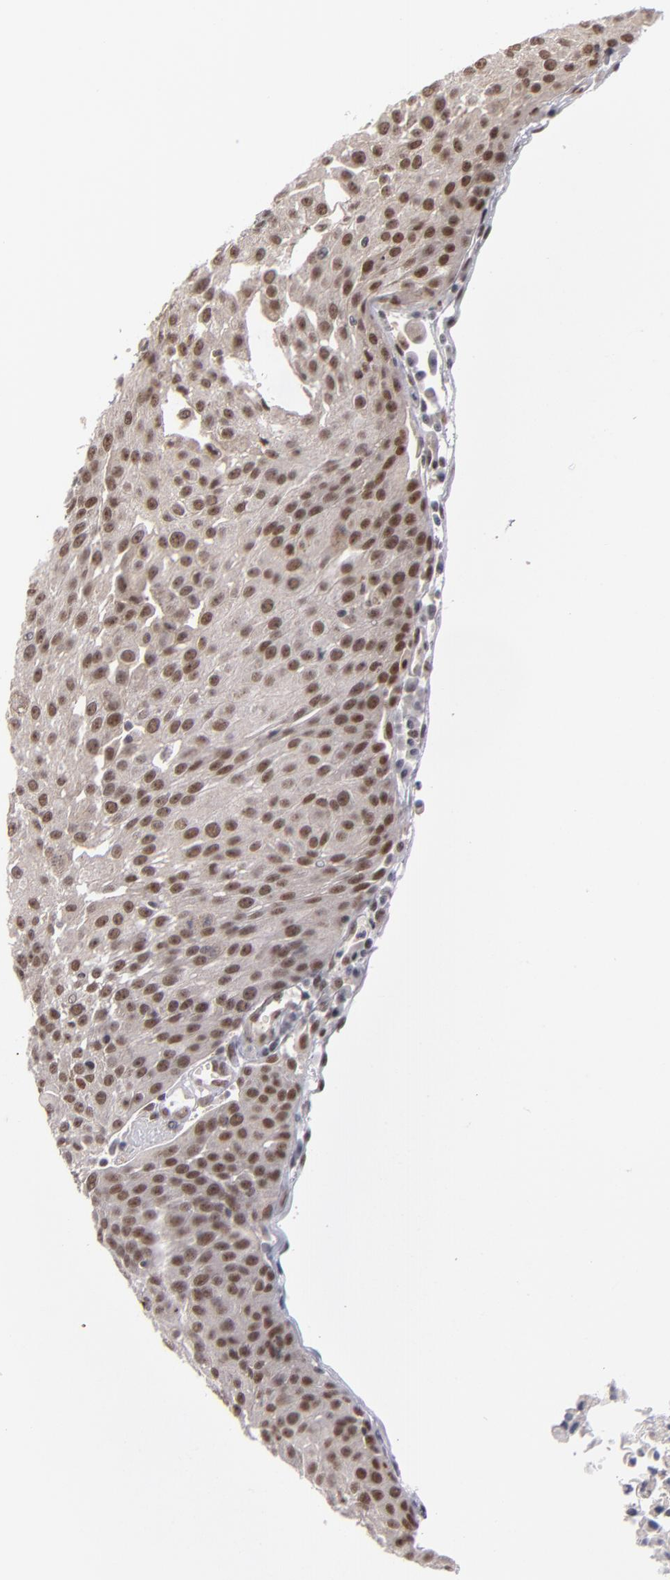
{"staining": {"intensity": "moderate", "quantity": ">75%", "location": "nuclear"}, "tissue": "urothelial cancer", "cell_type": "Tumor cells", "image_type": "cancer", "snomed": [{"axis": "morphology", "description": "Urothelial carcinoma, High grade"}, {"axis": "topography", "description": "Urinary bladder"}], "caption": "Urothelial cancer was stained to show a protein in brown. There is medium levels of moderate nuclear positivity in about >75% of tumor cells. Ihc stains the protein of interest in brown and the nuclei are stained blue.", "gene": "ZNF234", "patient": {"sex": "female", "age": 85}}